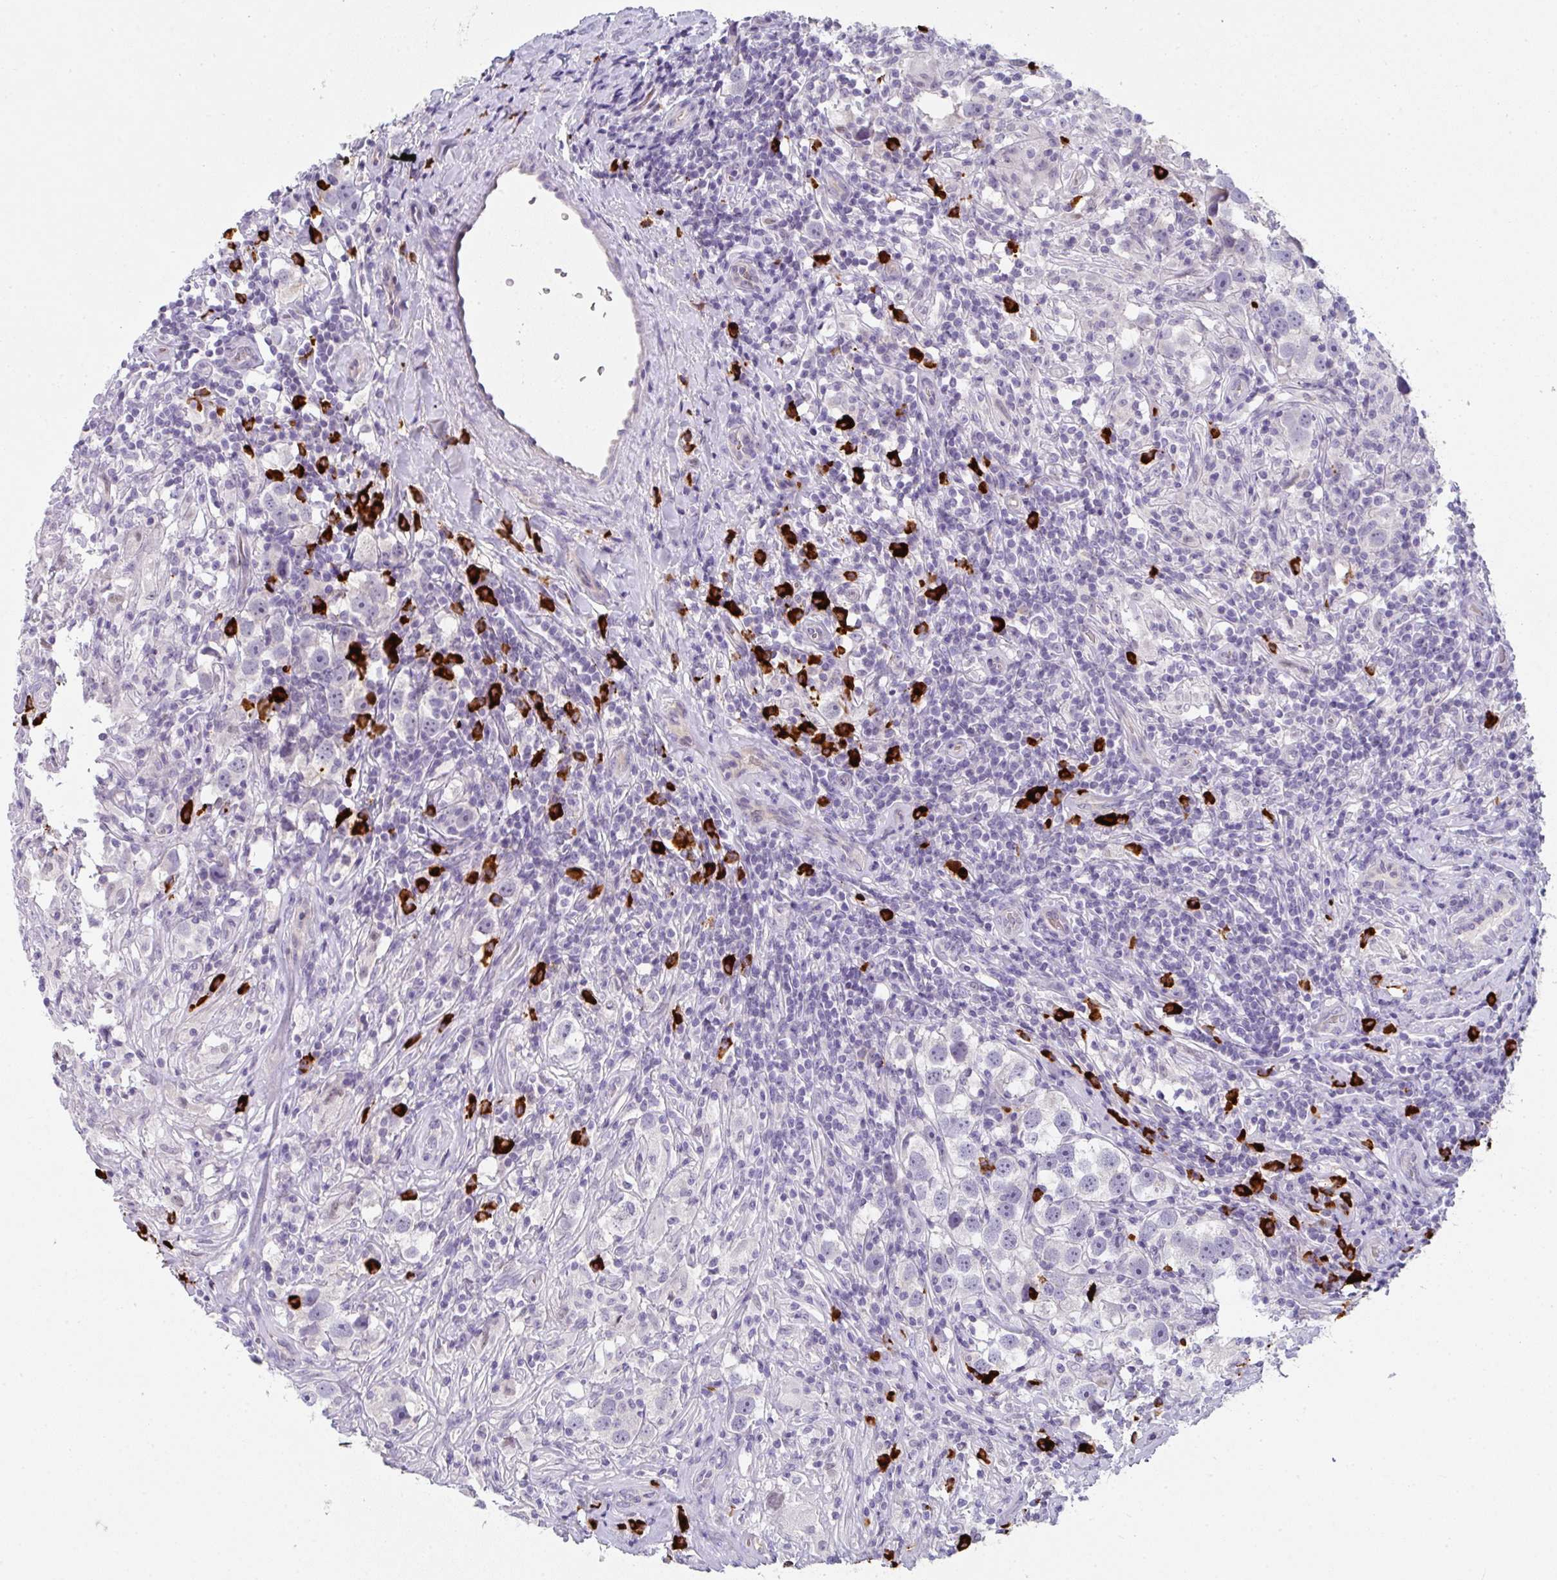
{"staining": {"intensity": "negative", "quantity": "none", "location": "none"}, "tissue": "testis cancer", "cell_type": "Tumor cells", "image_type": "cancer", "snomed": [{"axis": "morphology", "description": "Seminoma, NOS"}, {"axis": "topography", "description": "Testis"}], "caption": "Histopathology image shows no protein staining in tumor cells of testis cancer (seminoma) tissue. (Stains: DAB immunohistochemistry (IHC) with hematoxylin counter stain, Microscopy: brightfield microscopy at high magnification).", "gene": "CACNA1S", "patient": {"sex": "male", "age": 49}}